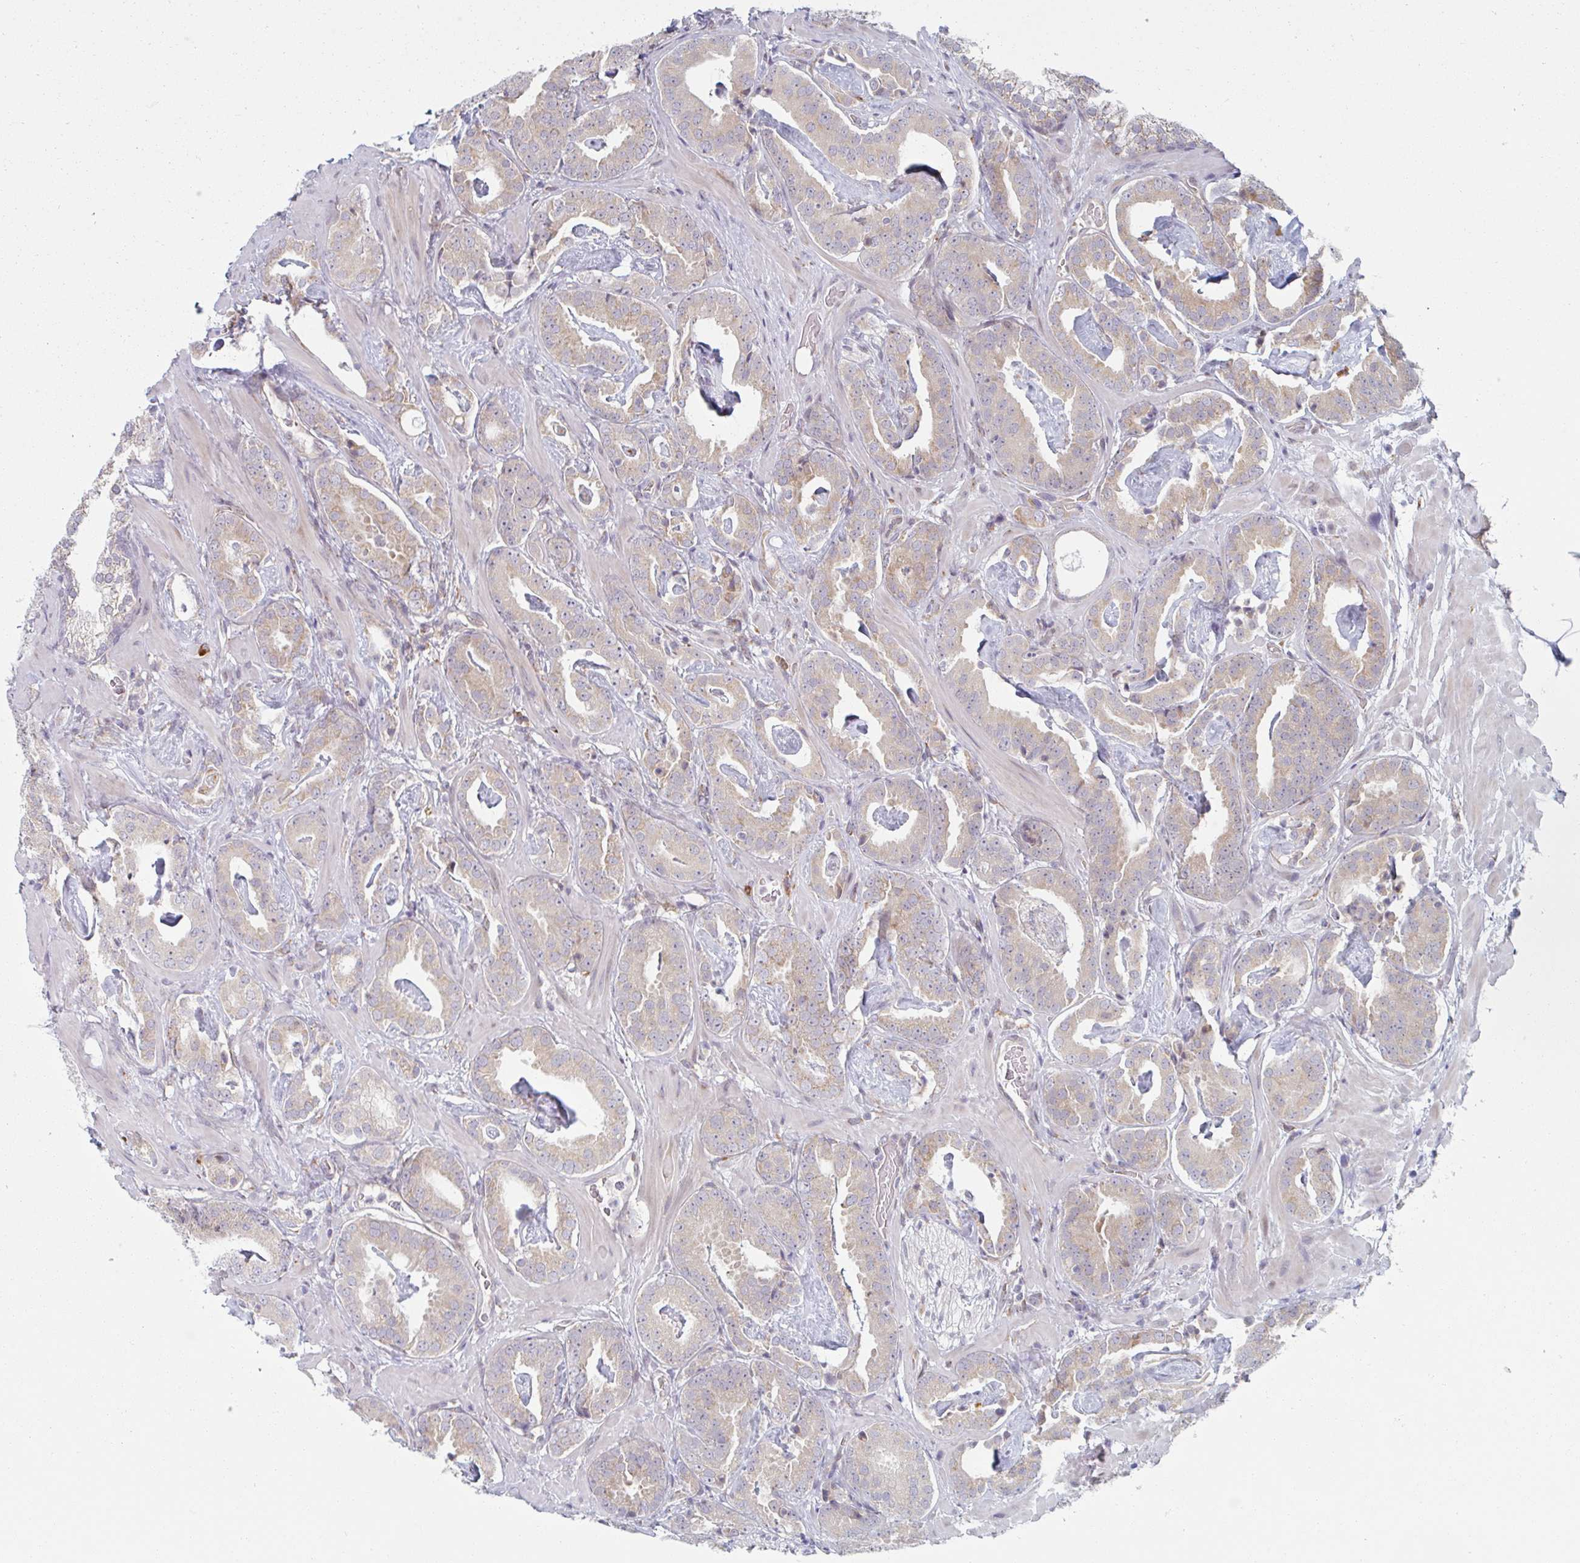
{"staining": {"intensity": "weak", "quantity": ">75%", "location": "cytoplasmic/membranous"}, "tissue": "prostate cancer", "cell_type": "Tumor cells", "image_type": "cancer", "snomed": [{"axis": "morphology", "description": "Adenocarcinoma, Low grade"}, {"axis": "topography", "description": "Prostate"}], "caption": "Immunohistochemistry (IHC) micrograph of neoplastic tissue: human prostate cancer (adenocarcinoma (low-grade)) stained using immunohistochemistry (IHC) displays low levels of weak protein expression localized specifically in the cytoplasmic/membranous of tumor cells, appearing as a cytoplasmic/membranous brown color.", "gene": "TRAPPC10", "patient": {"sex": "male", "age": 62}}